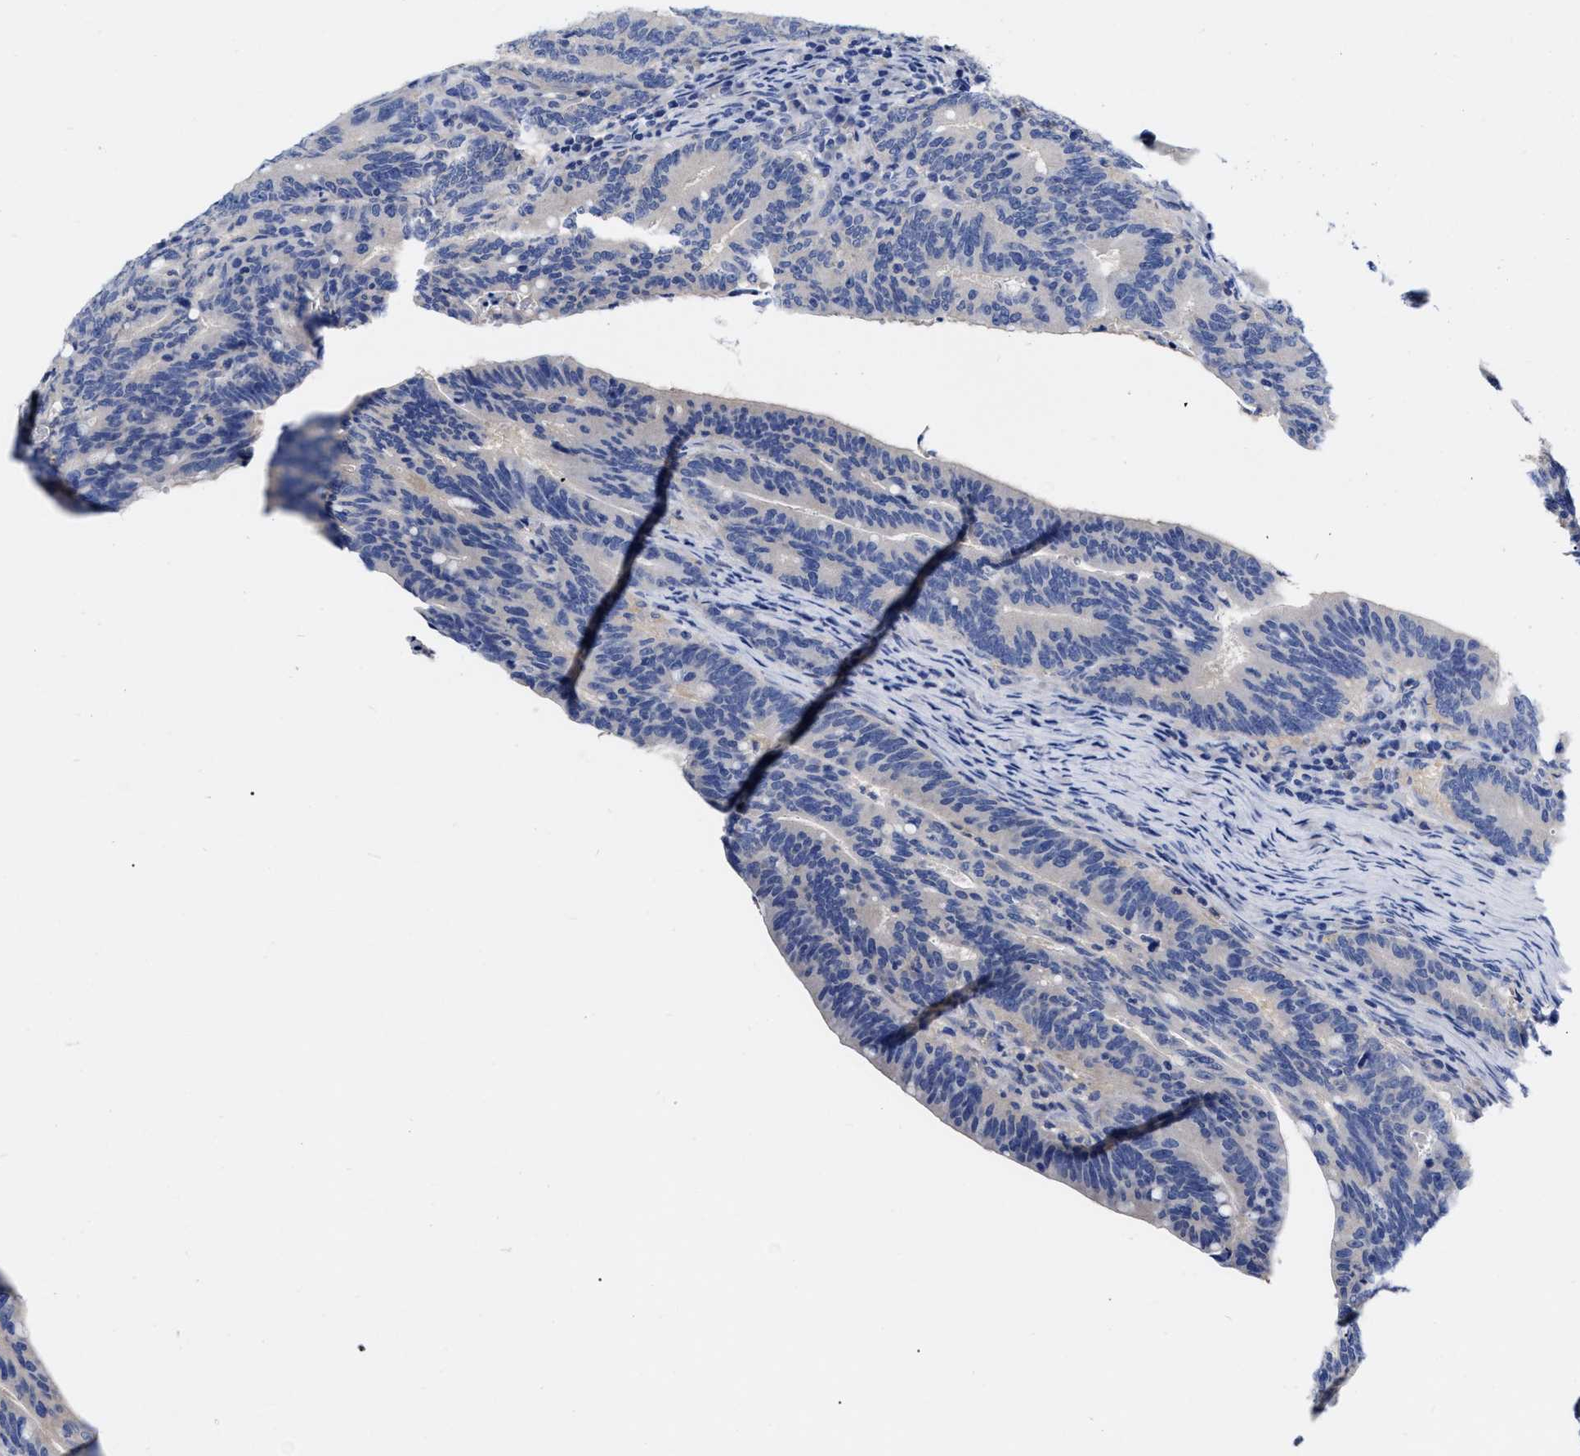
{"staining": {"intensity": "negative", "quantity": "none", "location": "none"}, "tissue": "colorectal cancer", "cell_type": "Tumor cells", "image_type": "cancer", "snomed": [{"axis": "morphology", "description": "Adenocarcinoma, NOS"}, {"axis": "topography", "description": "Colon"}], "caption": "DAB (3,3'-diaminobenzidine) immunohistochemical staining of human colorectal cancer demonstrates no significant expression in tumor cells.", "gene": "IRAG2", "patient": {"sex": "female", "age": 66}}